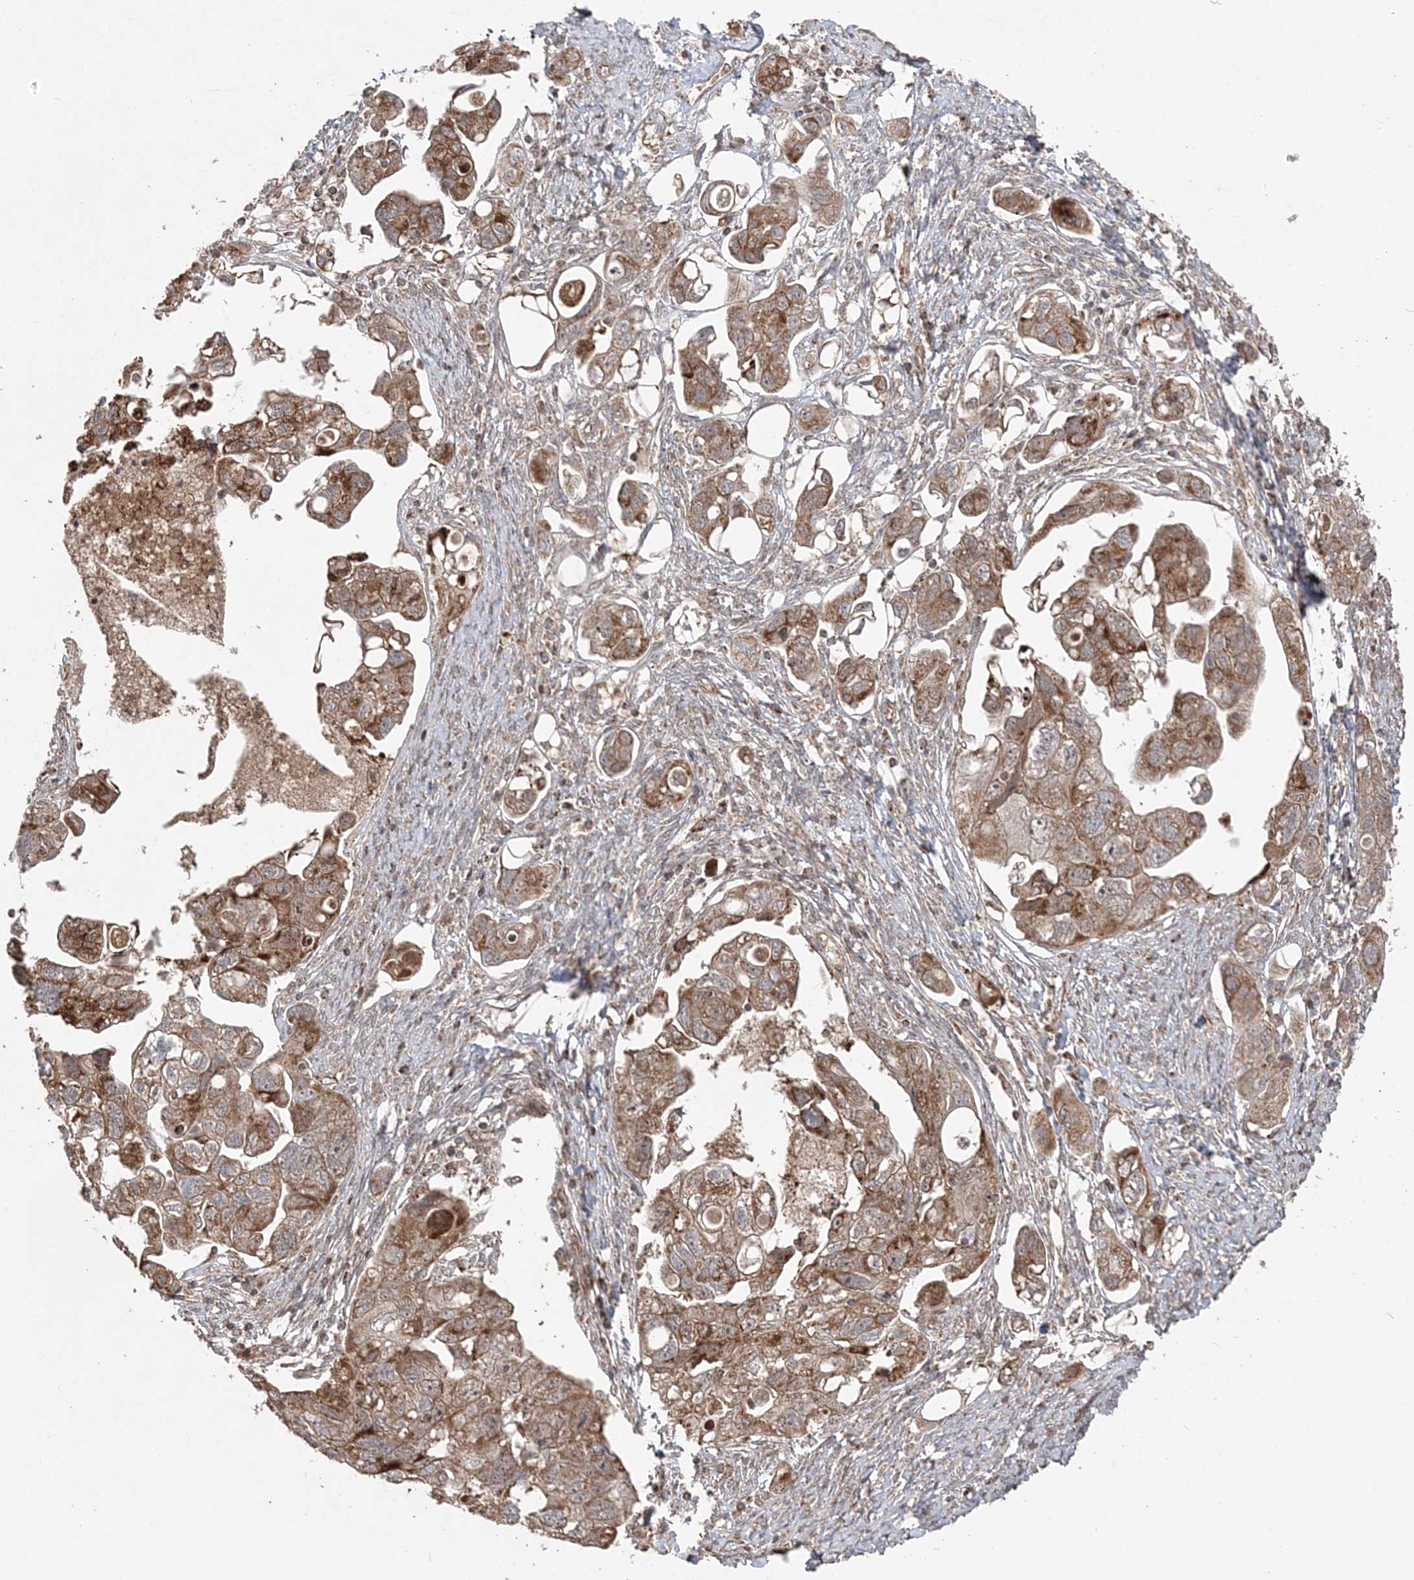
{"staining": {"intensity": "moderate", "quantity": ">75%", "location": "cytoplasmic/membranous"}, "tissue": "ovarian cancer", "cell_type": "Tumor cells", "image_type": "cancer", "snomed": [{"axis": "morphology", "description": "Carcinoma, NOS"}, {"axis": "morphology", "description": "Cystadenocarcinoma, serous, NOS"}, {"axis": "topography", "description": "Ovary"}], "caption": "The histopathology image demonstrates a brown stain indicating the presence of a protein in the cytoplasmic/membranous of tumor cells in serous cystadenocarcinoma (ovarian). Using DAB (3,3'-diaminobenzidine) (brown) and hematoxylin (blue) stains, captured at high magnification using brightfield microscopy.", "gene": "SCLT1", "patient": {"sex": "female", "age": 69}}